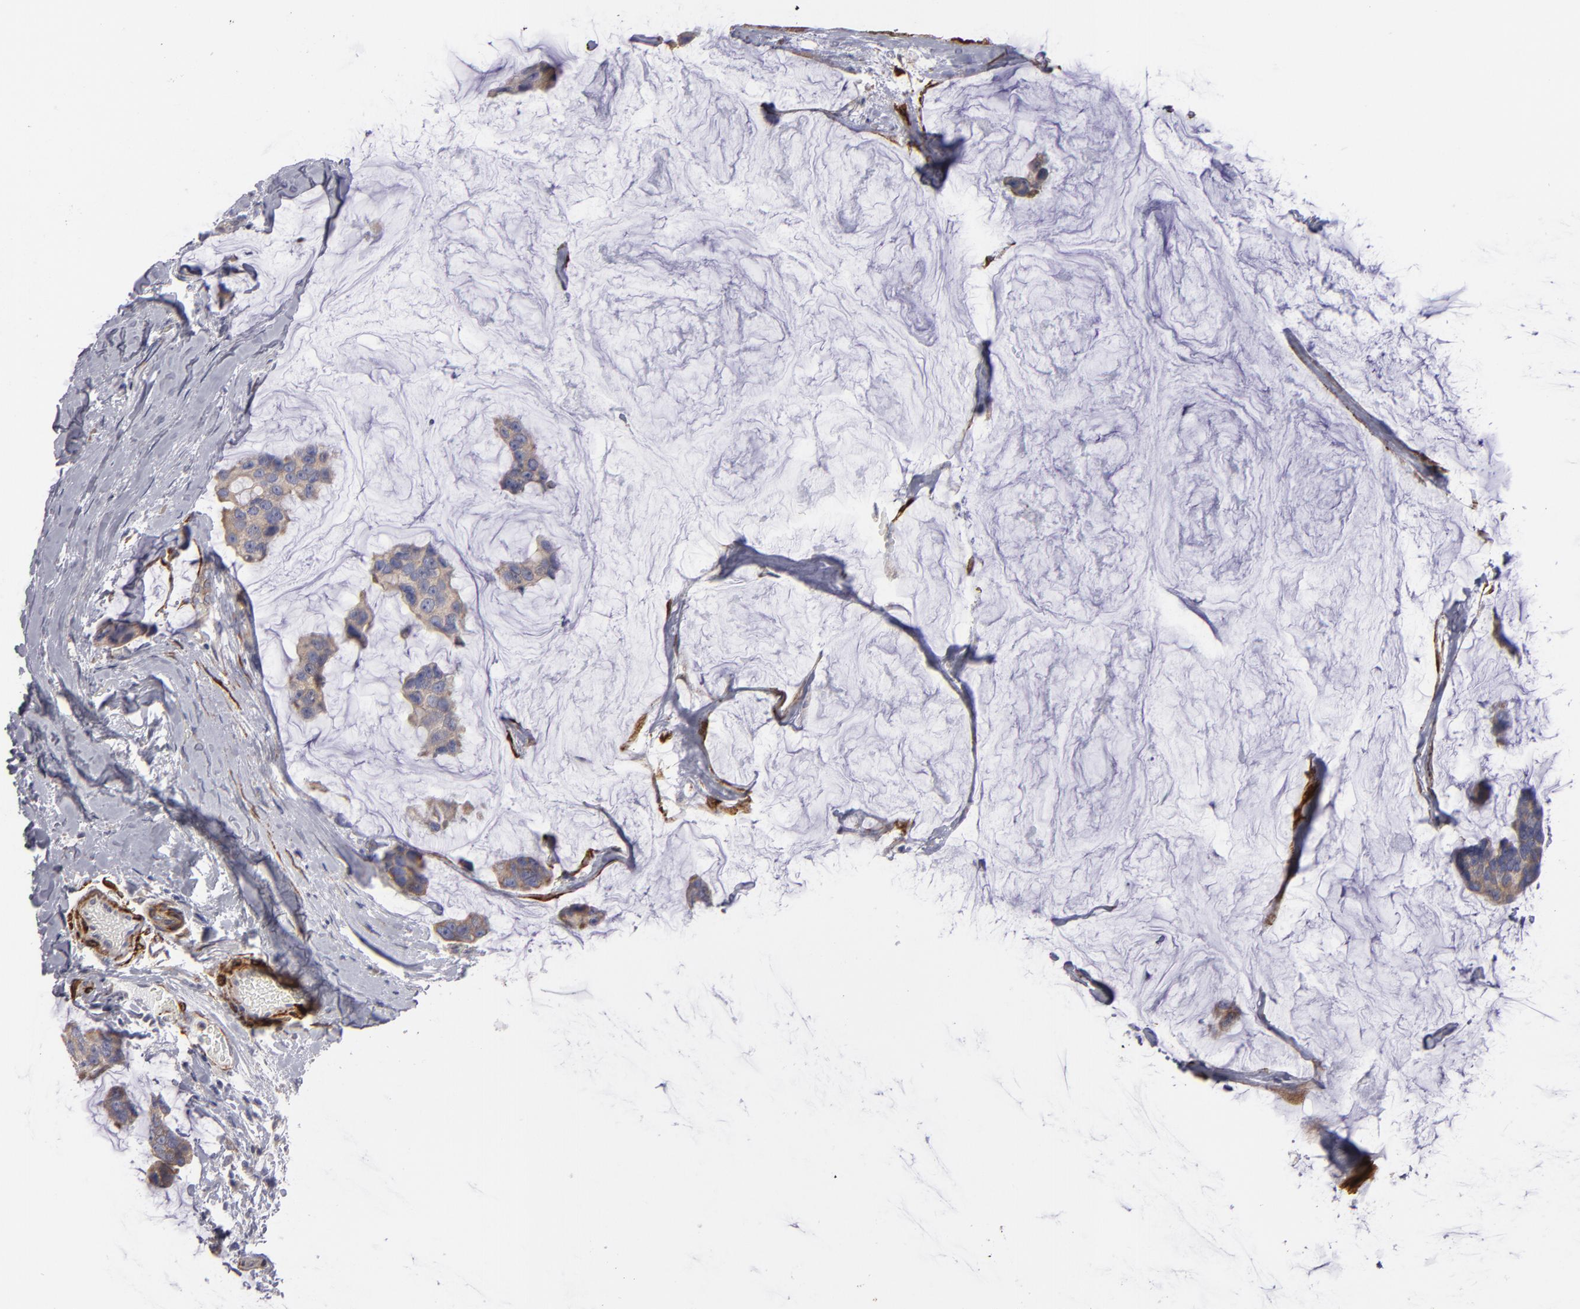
{"staining": {"intensity": "moderate", "quantity": ">75%", "location": "cytoplasmic/membranous"}, "tissue": "breast cancer", "cell_type": "Tumor cells", "image_type": "cancer", "snomed": [{"axis": "morphology", "description": "Normal tissue, NOS"}, {"axis": "morphology", "description": "Duct carcinoma"}, {"axis": "topography", "description": "Breast"}], "caption": "A high-resolution photomicrograph shows immunohistochemistry staining of breast cancer (infiltrating ductal carcinoma), which shows moderate cytoplasmic/membranous expression in about >75% of tumor cells.", "gene": "SLMAP", "patient": {"sex": "female", "age": 50}}